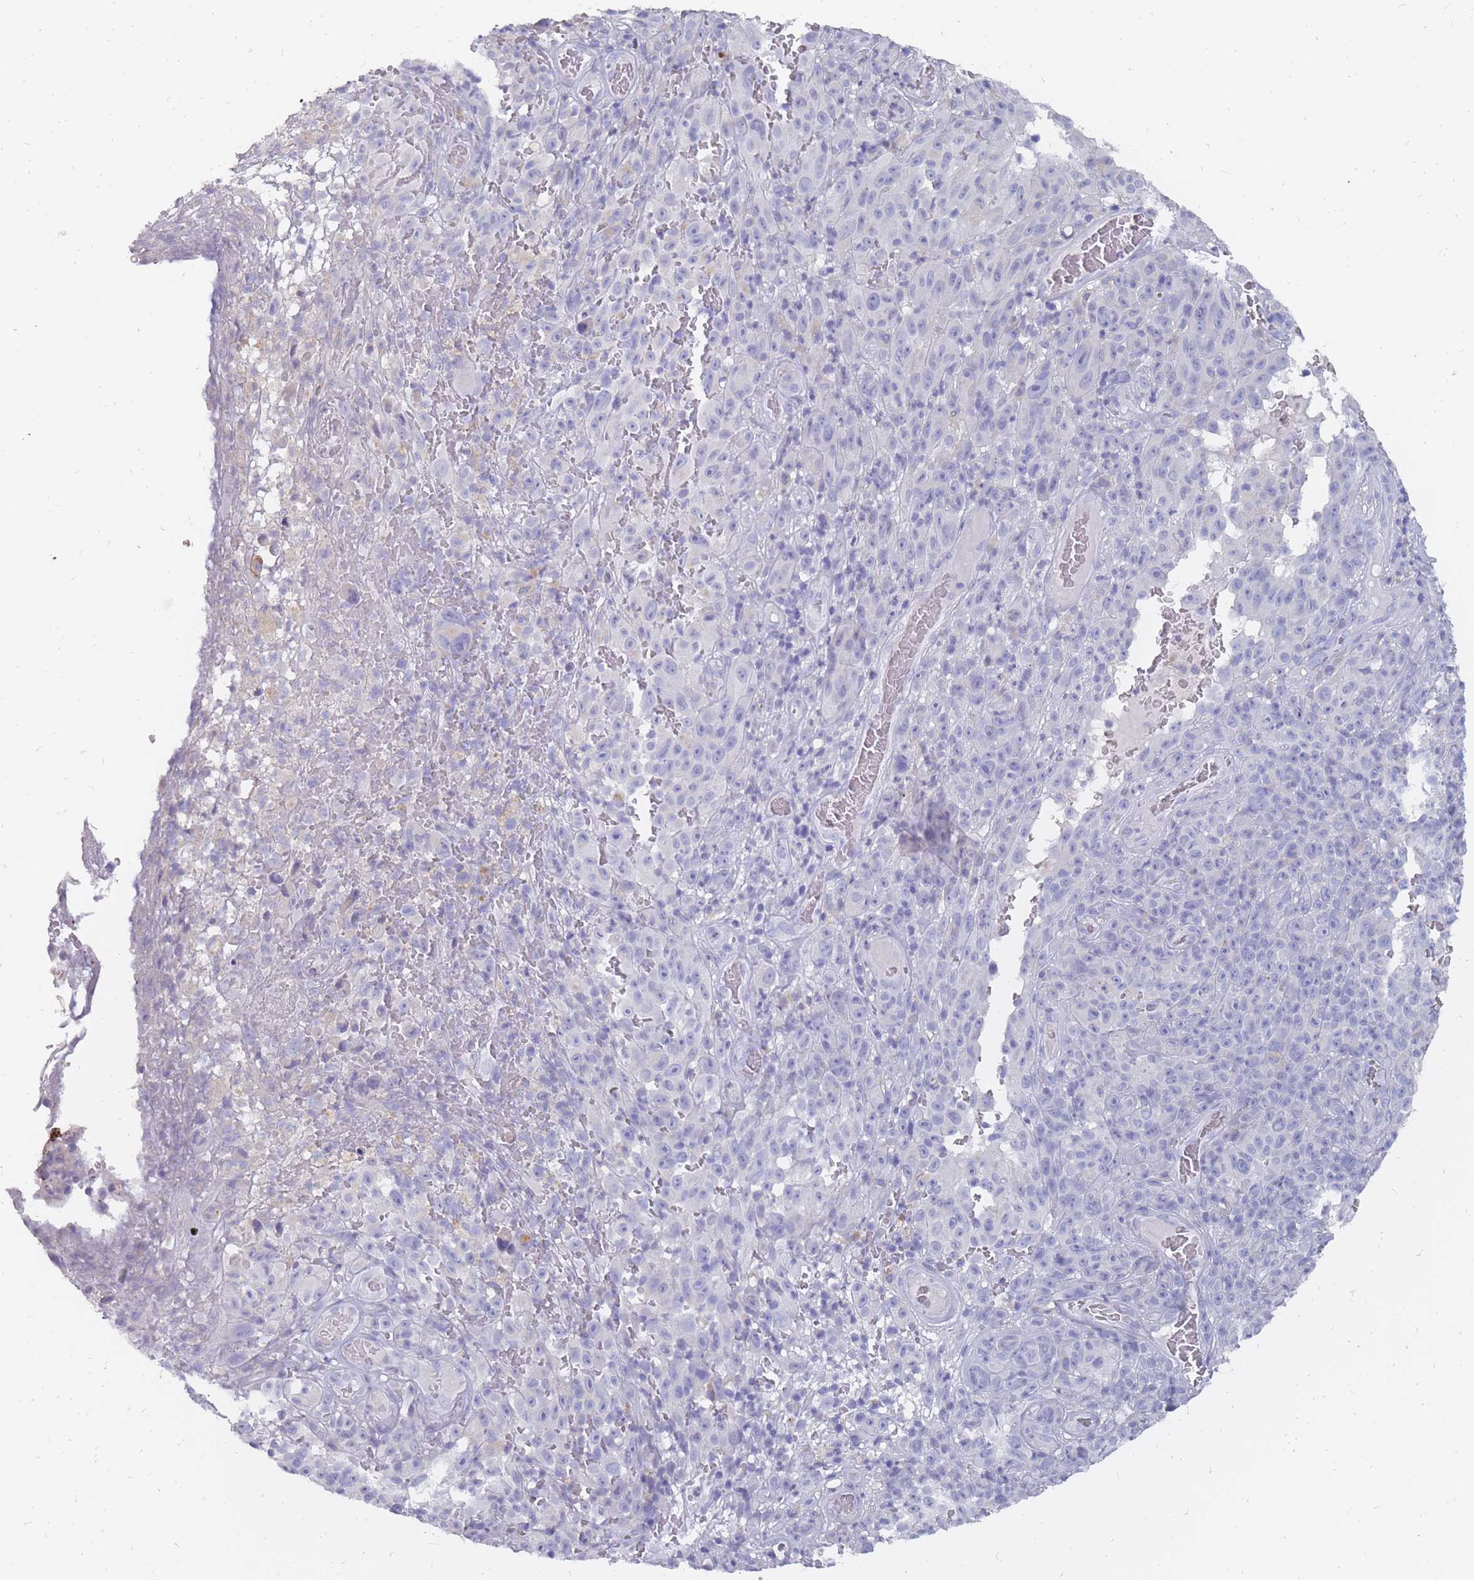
{"staining": {"intensity": "negative", "quantity": "none", "location": "none"}, "tissue": "melanoma", "cell_type": "Tumor cells", "image_type": "cancer", "snomed": [{"axis": "morphology", "description": "Malignant melanoma, NOS"}, {"axis": "topography", "description": "Skin"}], "caption": "Immunohistochemistry (IHC) micrograph of neoplastic tissue: melanoma stained with DAB shows no significant protein staining in tumor cells.", "gene": "OTULINL", "patient": {"sex": "female", "age": 82}}